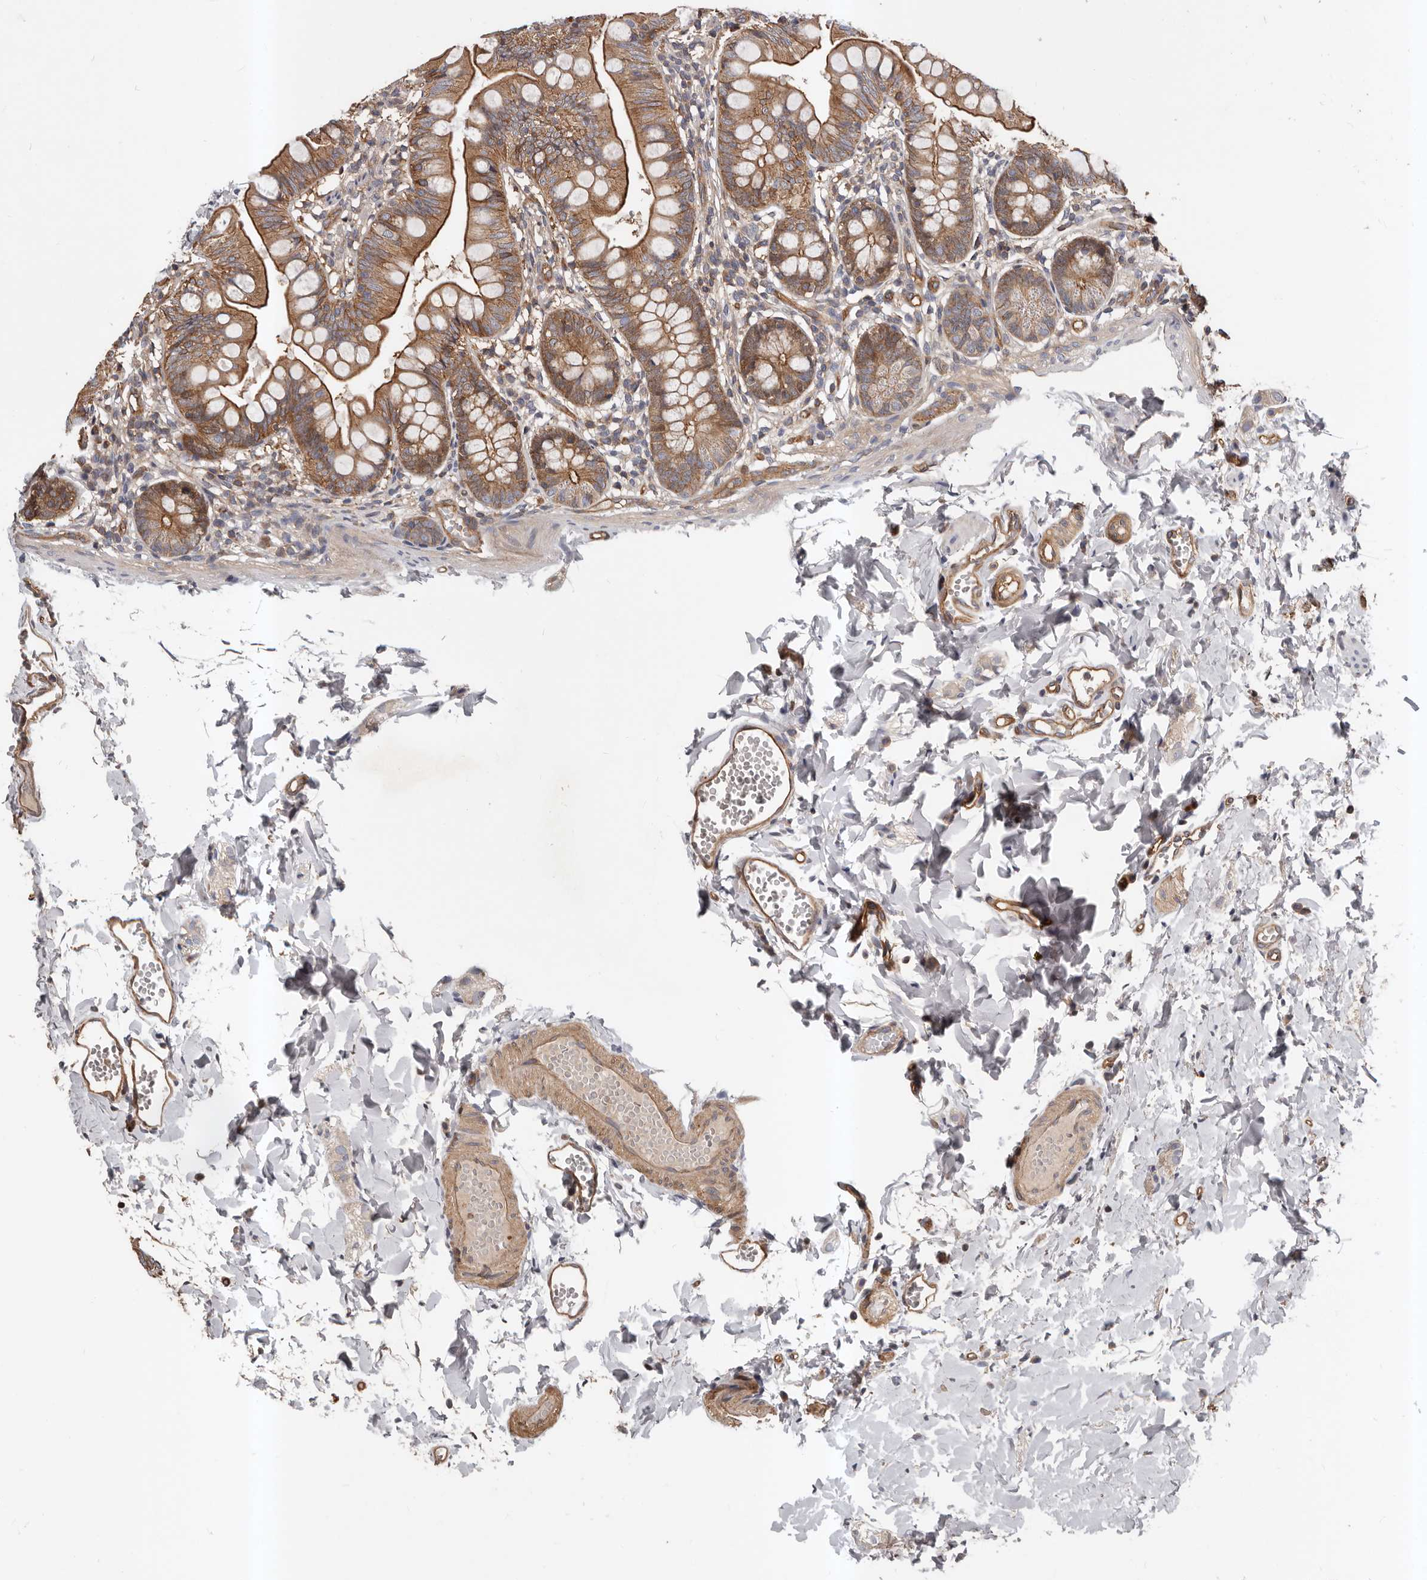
{"staining": {"intensity": "moderate", "quantity": ">75%", "location": "cytoplasmic/membranous"}, "tissue": "small intestine", "cell_type": "Glandular cells", "image_type": "normal", "snomed": [{"axis": "morphology", "description": "Normal tissue, NOS"}, {"axis": "topography", "description": "Small intestine"}], "caption": "DAB immunohistochemical staining of benign human small intestine demonstrates moderate cytoplasmic/membranous protein positivity in approximately >75% of glandular cells. (DAB = brown stain, brightfield microscopy at high magnification).", "gene": "PNRC2", "patient": {"sex": "male", "age": 7}}